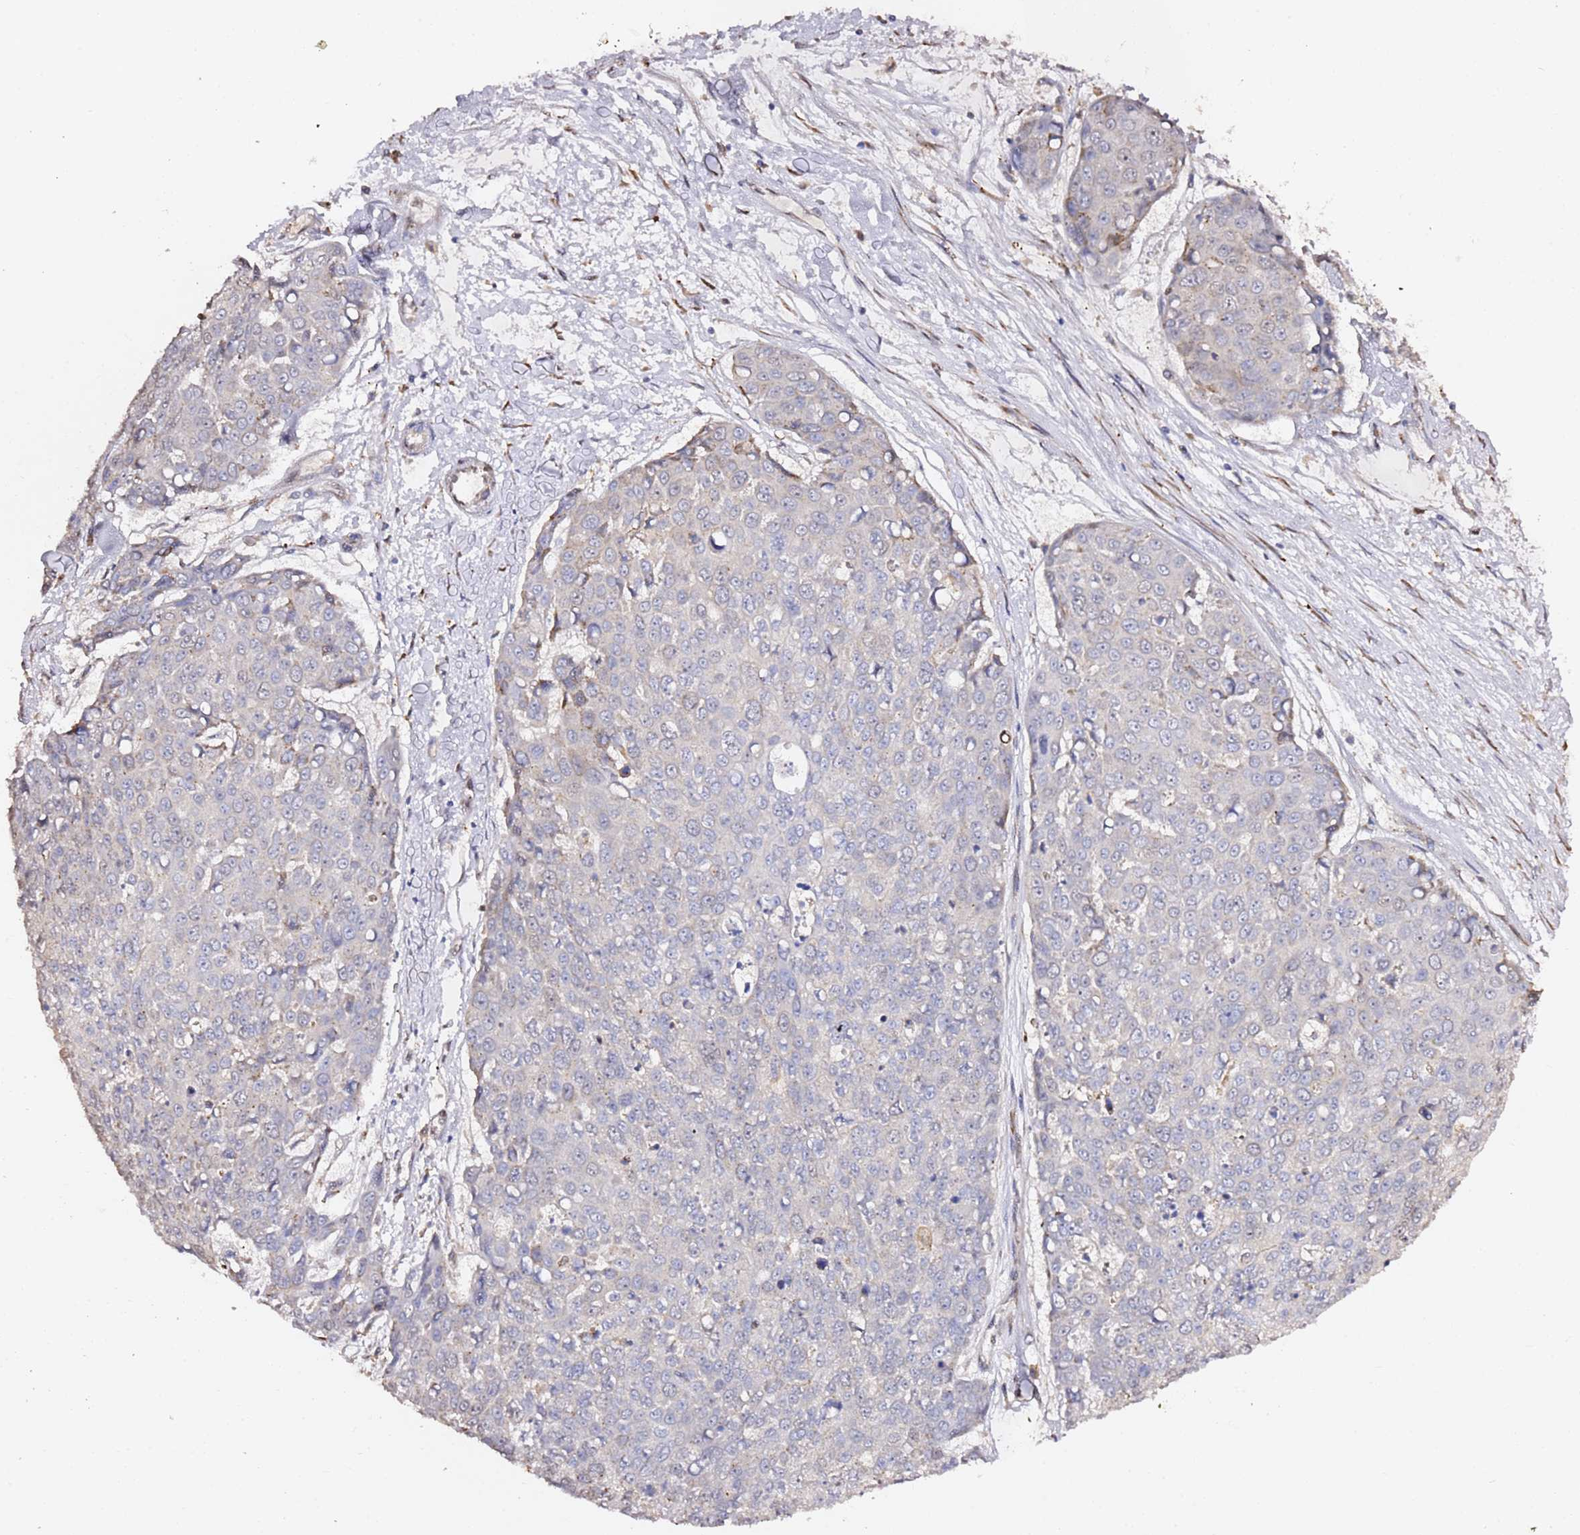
{"staining": {"intensity": "negative", "quantity": "none", "location": "none"}, "tissue": "skin cancer", "cell_type": "Tumor cells", "image_type": "cancer", "snomed": [{"axis": "morphology", "description": "Squamous cell carcinoma, NOS"}, {"axis": "topography", "description": "Skin"}], "caption": "Immunohistochemistry (IHC) micrograph of neoplastic tissue: skin squamous cell carcinoma stained with DAB (3,3'-diaminobenzidine) demonstrates no significant protein expression in tumor cells.", "gene": "HSD17B7", "patient": {"sex": "female", "age": 44}}